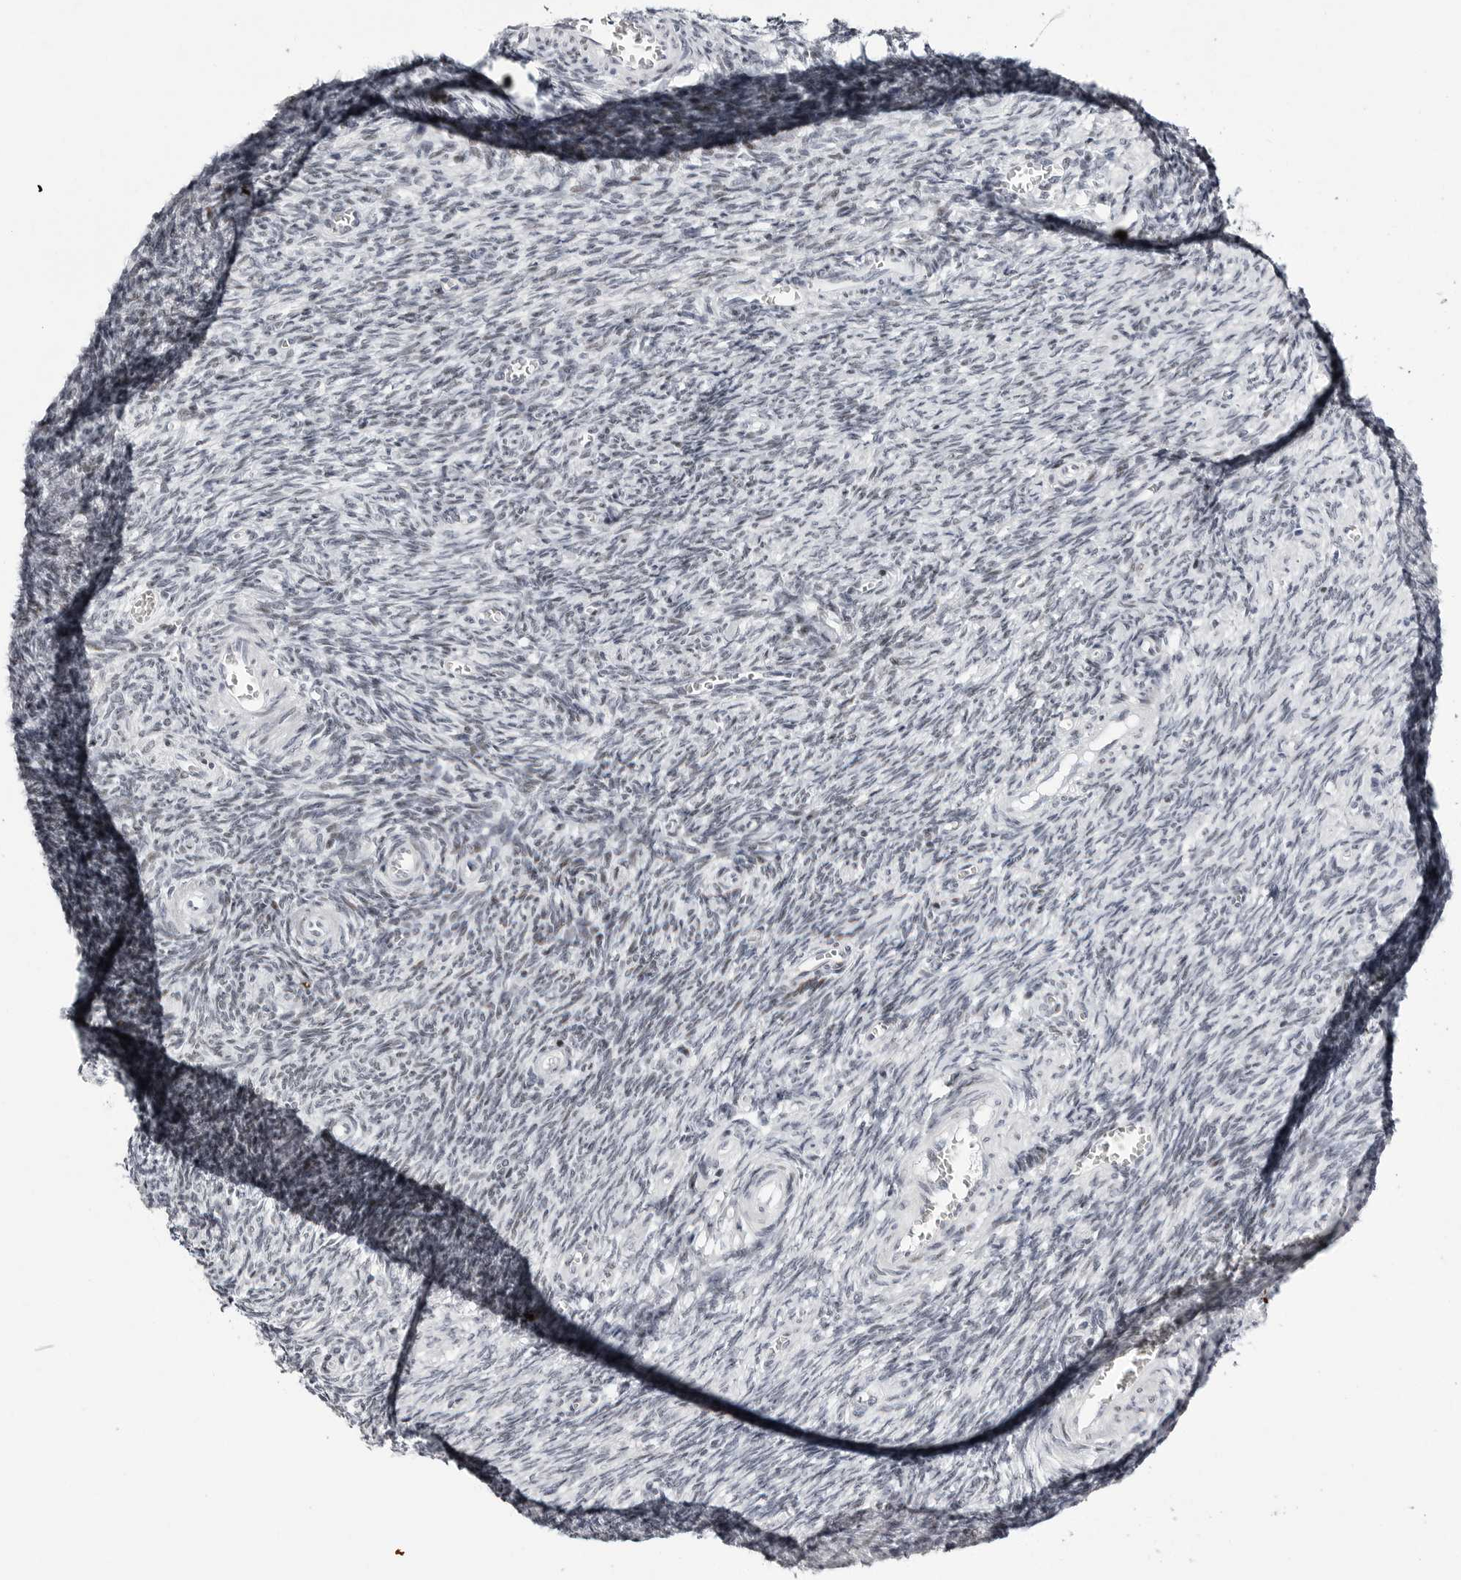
{"staining": {"intensity": "weak", "quantity": "25%-75%", "location": "nuclear"}, "tissue": "ovary", "cell_type": "Ovarian stroma cells", "image_type": "normal", "snomed": [{"axis": "morphology", "description": "Normal tissue, NOS"}, {"axis": "topography", "description": "Ovary"}], "caption": "Immunohistochemical staining of normal human ovary exhibits 25%-75% levels of weak nuclear protein staining in about 25%-75% of ovarian stroma cells.", "gene": "VEZF1", "patient": {"sex": "female", "age": 27}}